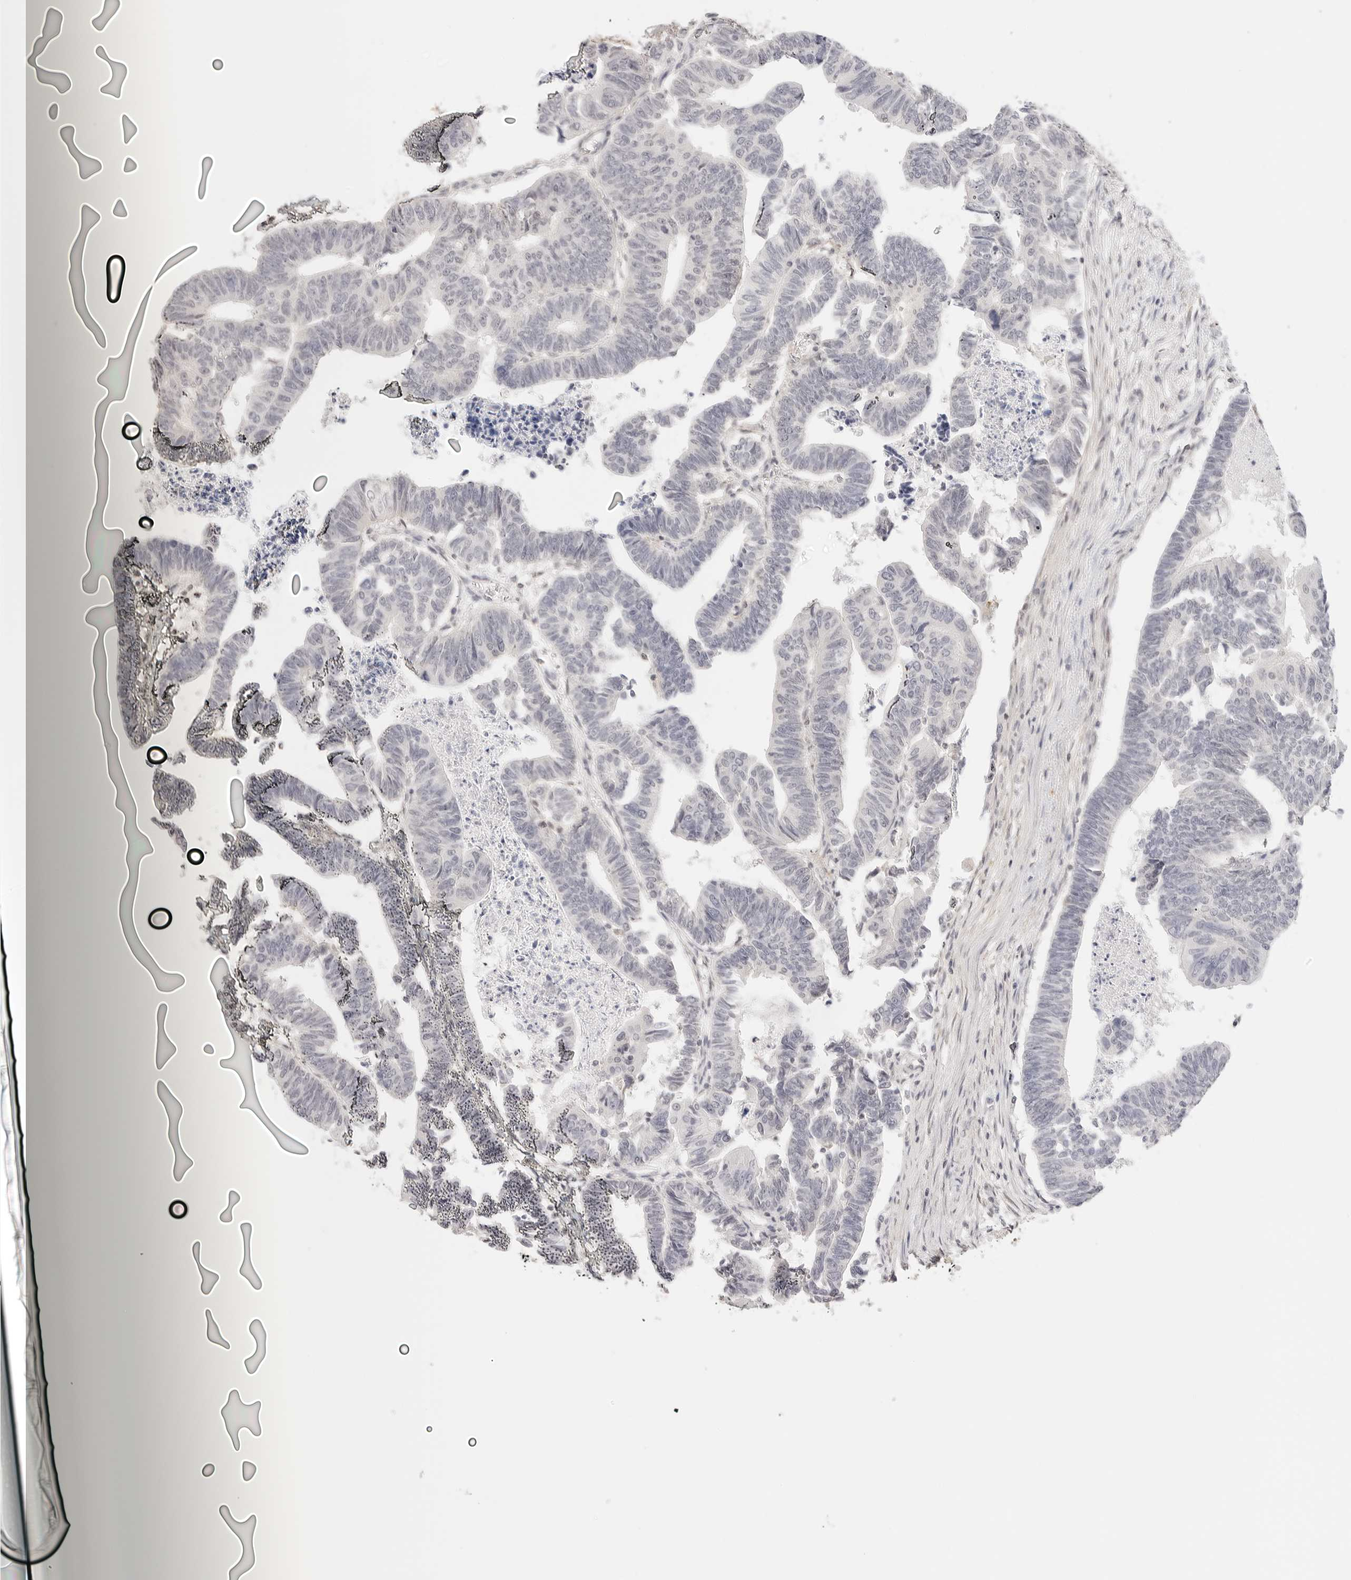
{"staining": {"intensity": "negative", "quantity": "none", "location": "none"}, "tissue": "colorectal cancer", "cell_type": "Tumor cells", "image_type": "cancer", "snomed": [{"axis": "morphology", "description": "Adenocarcinoma, NOS"}, {"axis": "topography", "description": "Rectum"}], "caption": "Tumor cells are negative for protein expression in human colorectal adenocarcinoma.", "gene": "PCDH19", "patient": {"sex": "female", "age": 65}}